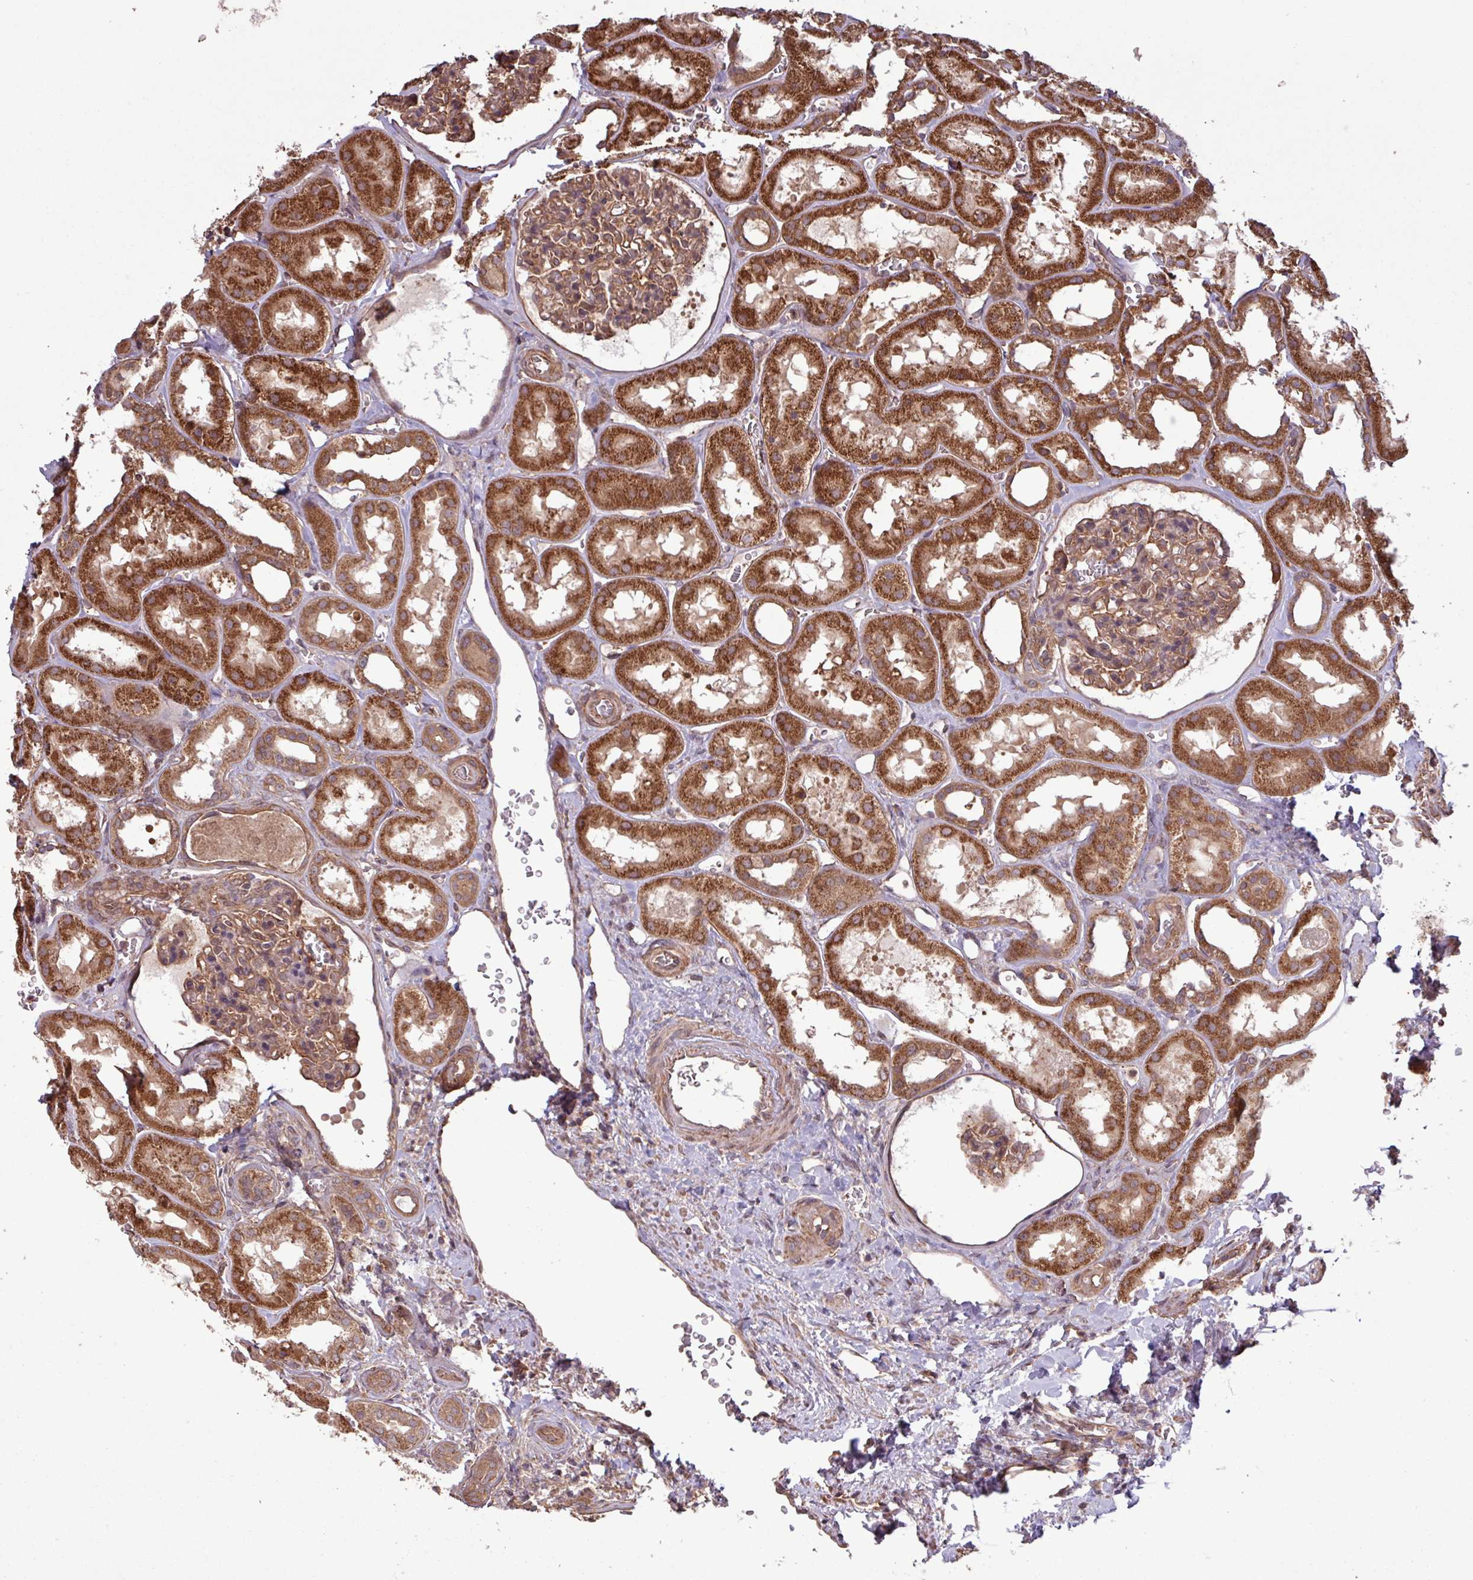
{"staining": {"intensity": "moderate", "quantity": ">75%", "location": "cytoplasmic/membranous"}, "tissue": "kidney", "cell_type": "Cells in glomeruli", "image_type": "normal", "snomed": [{"axis": "morphology", "description": "Normal tissue, NOS"}, {"axis": "topography", "description": "Kidney"}], "caption": "Immunohistochemistry photomicrograph of normal kidney: human kidney stained using IHC displays medium levels of moderate protein expression localized specifically in the cytoplasmic/membranous of cells in glomeruli, appearing as a cytoplasmic/membranous brown color.", "gene": "TRABD2A", "patient": {"sex": "female", "age": 41}}